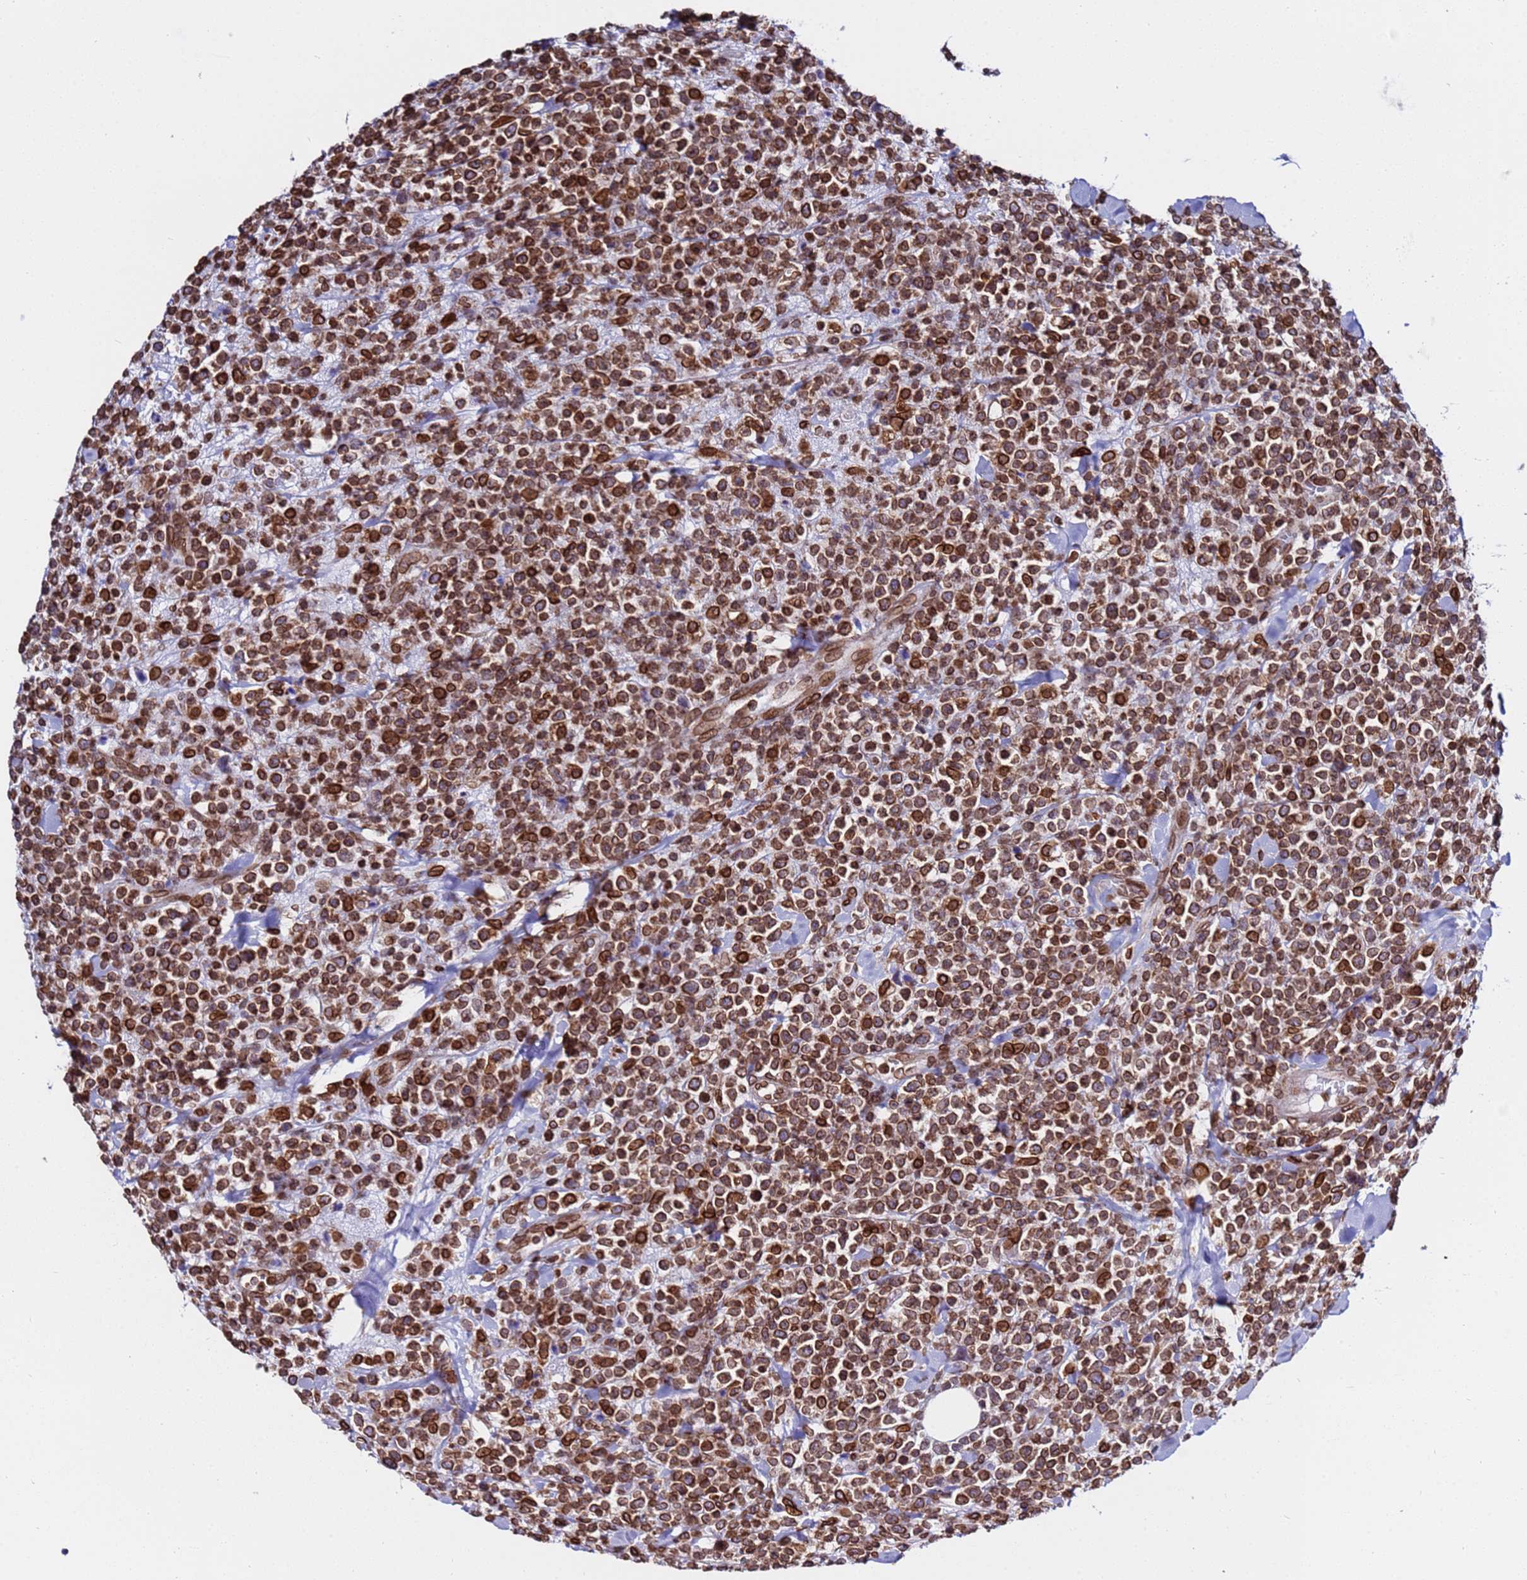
{"staining": {"intensity": "moderate", "quantity": ">75%", "location": "cytoplasmic/membranous"}, "tissue": "lymphoma", "cell_type": "Tumor cells", "image_type": "cancer", "snomed": [{"axis": "morphology", "description": "Malignant lymphoma, non-Hodgkin's type, High grade"}, {"axis": "topography", "description": "Colon"}], "caption": "Lymphoma stained with DAB (3,3'-diaminobenzidine) immunohistochemistry (IHC) reveals medium levels of moderate cytoplasmic/membranous expression in about >75% of tumor cells. (DAB (3,3'-diaminobenzidine) IHC, brown staining for protein, blue staining for nuclei).", "gene": "TOR1AIP1", "patient": {"sex": "female", "age": 53}}